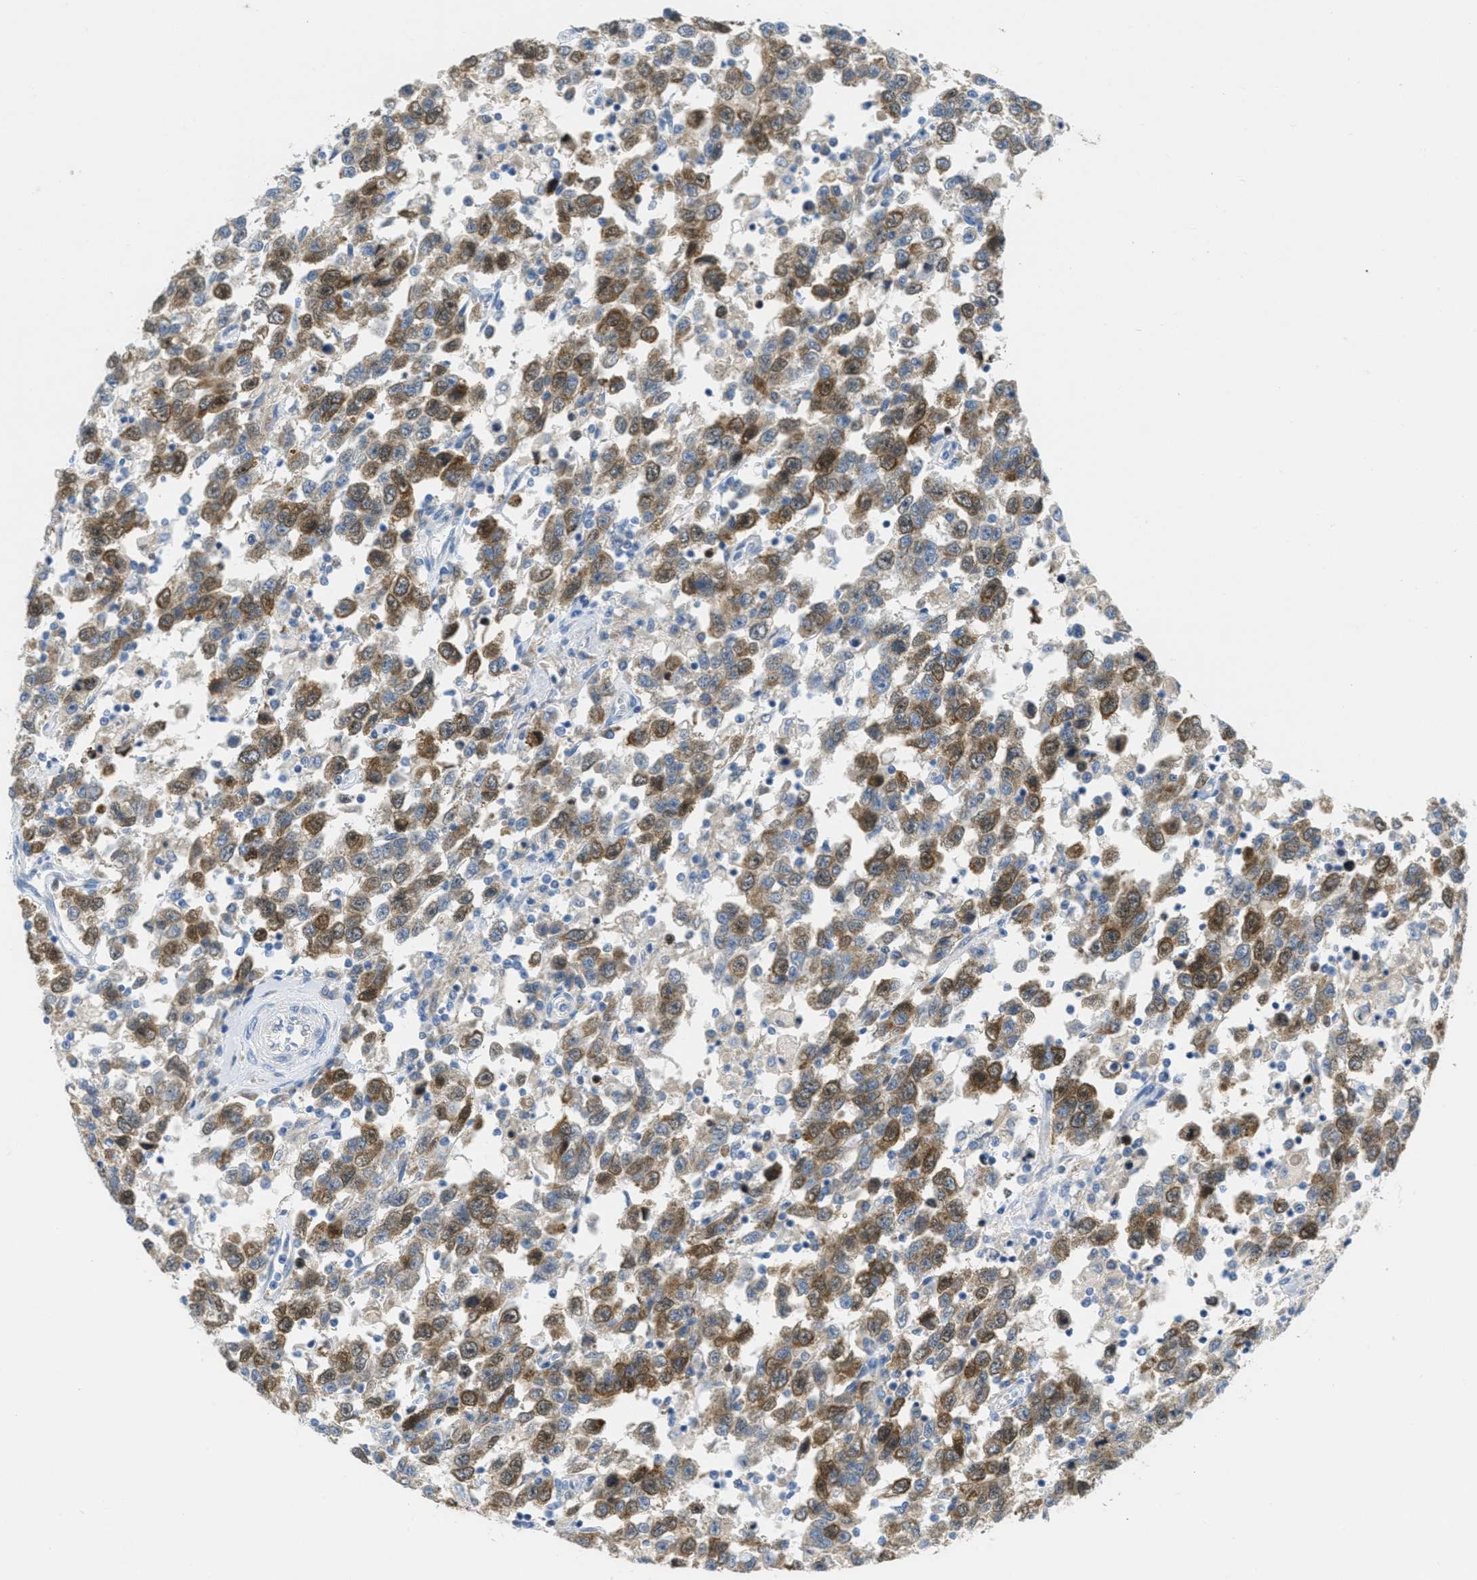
{"staining": {"intensity": "moderate", "quantity": ">75%", "location": "cytoplasmic/membranous,nuclear"}, "tissue": "testis cancer", "cell_type": "Tumor cells", "image_type": "cancer", "snomed": [{"axis": "morphology", "description": "Seminoma, NOS"}, {"axis": "topography", "description": "Testis"}], "caption": "Immunohistochemical staining of human testis cancer shows medium levels of moderate cytoplasmic/membranous and nuclear protein positivity in about >75% of tumor cells.", "gene": "ORC6", "patient": {"sex": "male", "age": 41}}